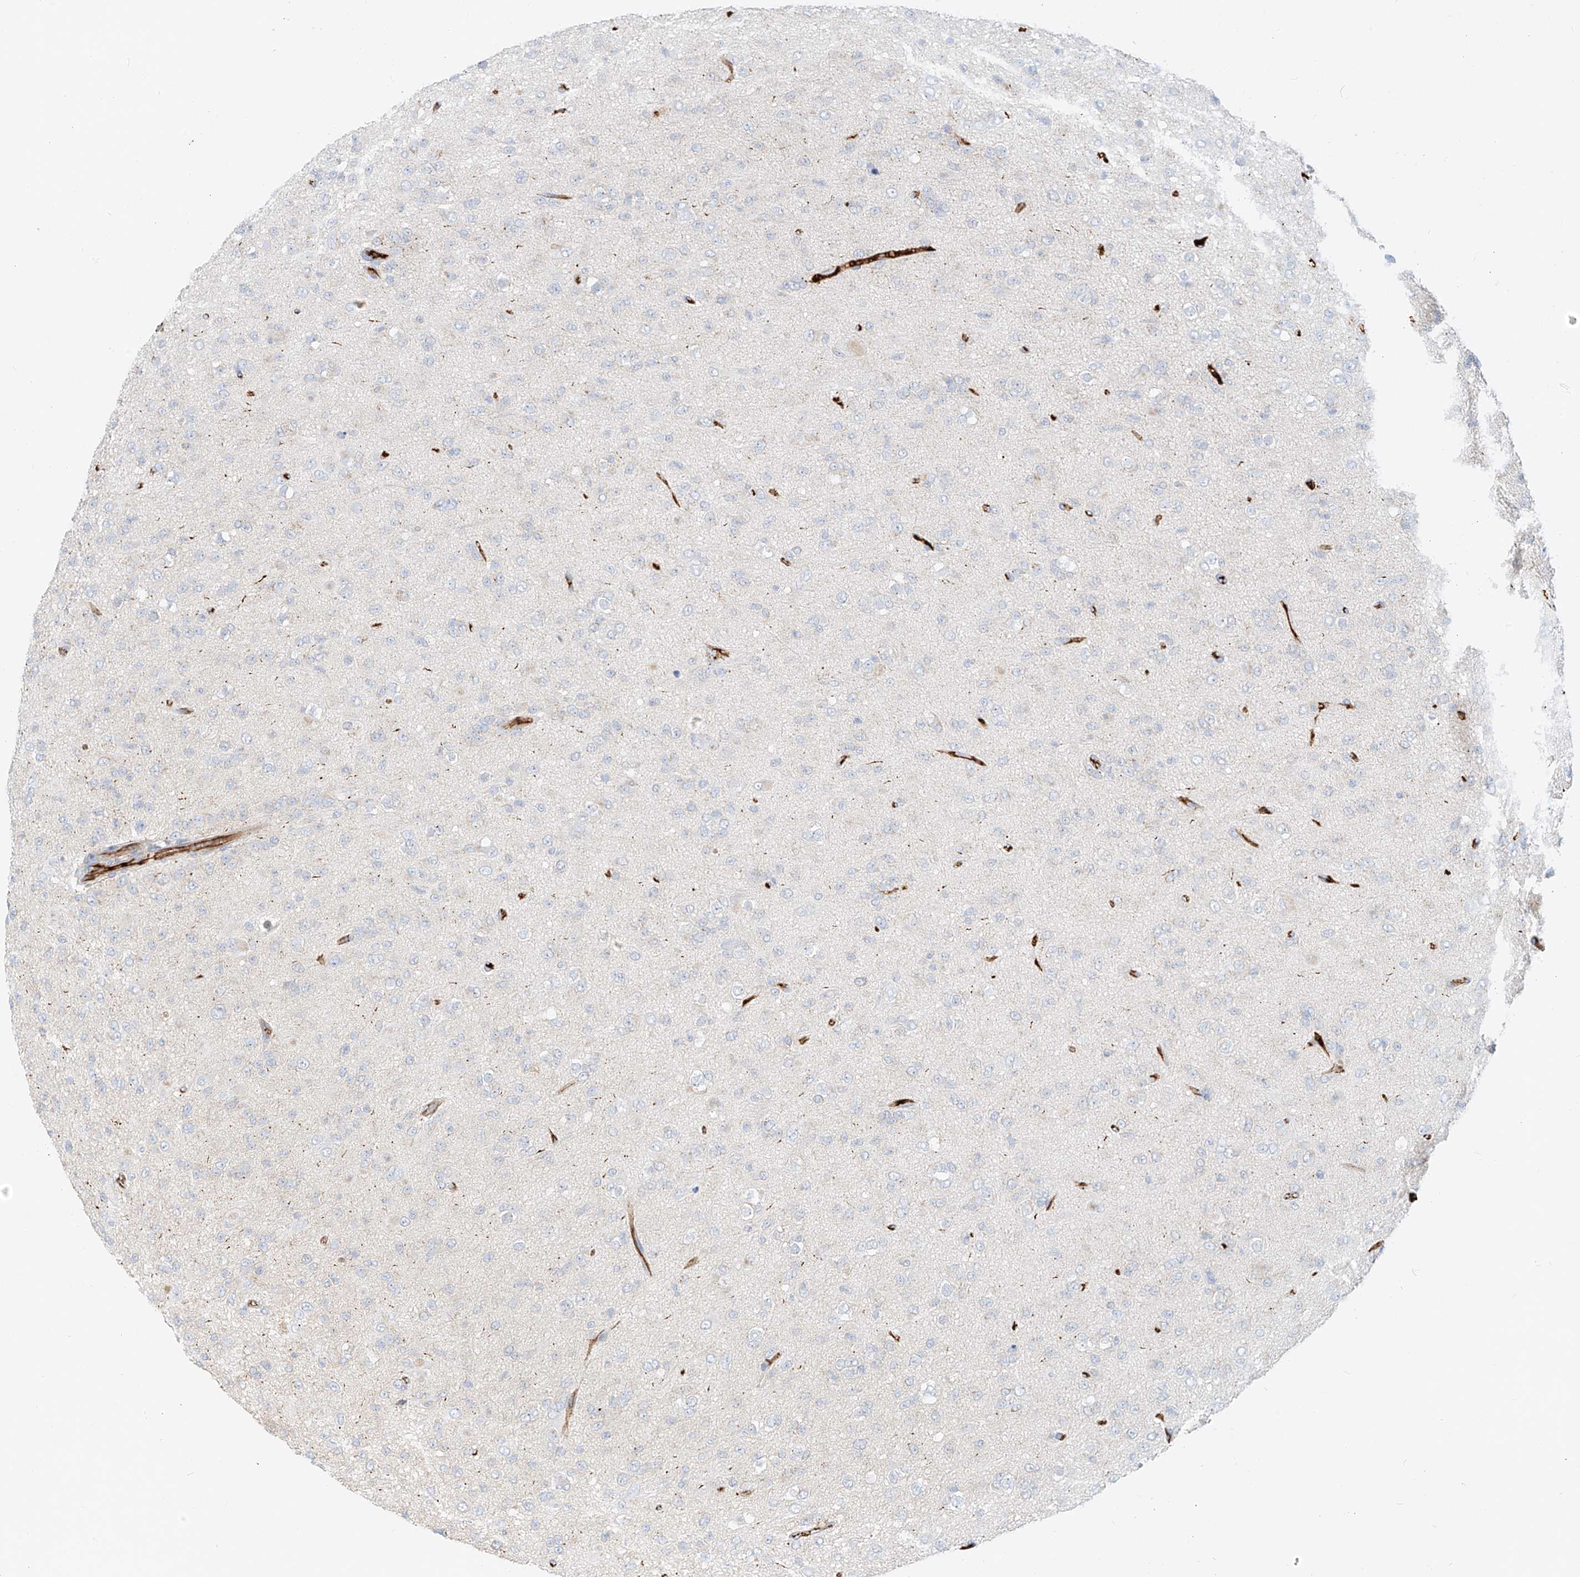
{"staining": {"intensity": "negative", "quantity": "none", "location": "none"}, "tissue": "glioma", "cell_type": "Tumor cells", "image_type": "cancer", "snomed": [{"axis": "morphology", "description": "Glioma, malignant, Low grade"}, {"axis": "topography", "description": "Brain"}], "caption": "Glioma stained for a protein using immunohistochemistry (IHC) exhibits no positivity tumor cells.", "gene": "OCSTAMP", "patient": {"sex": "male", "age": 65}}